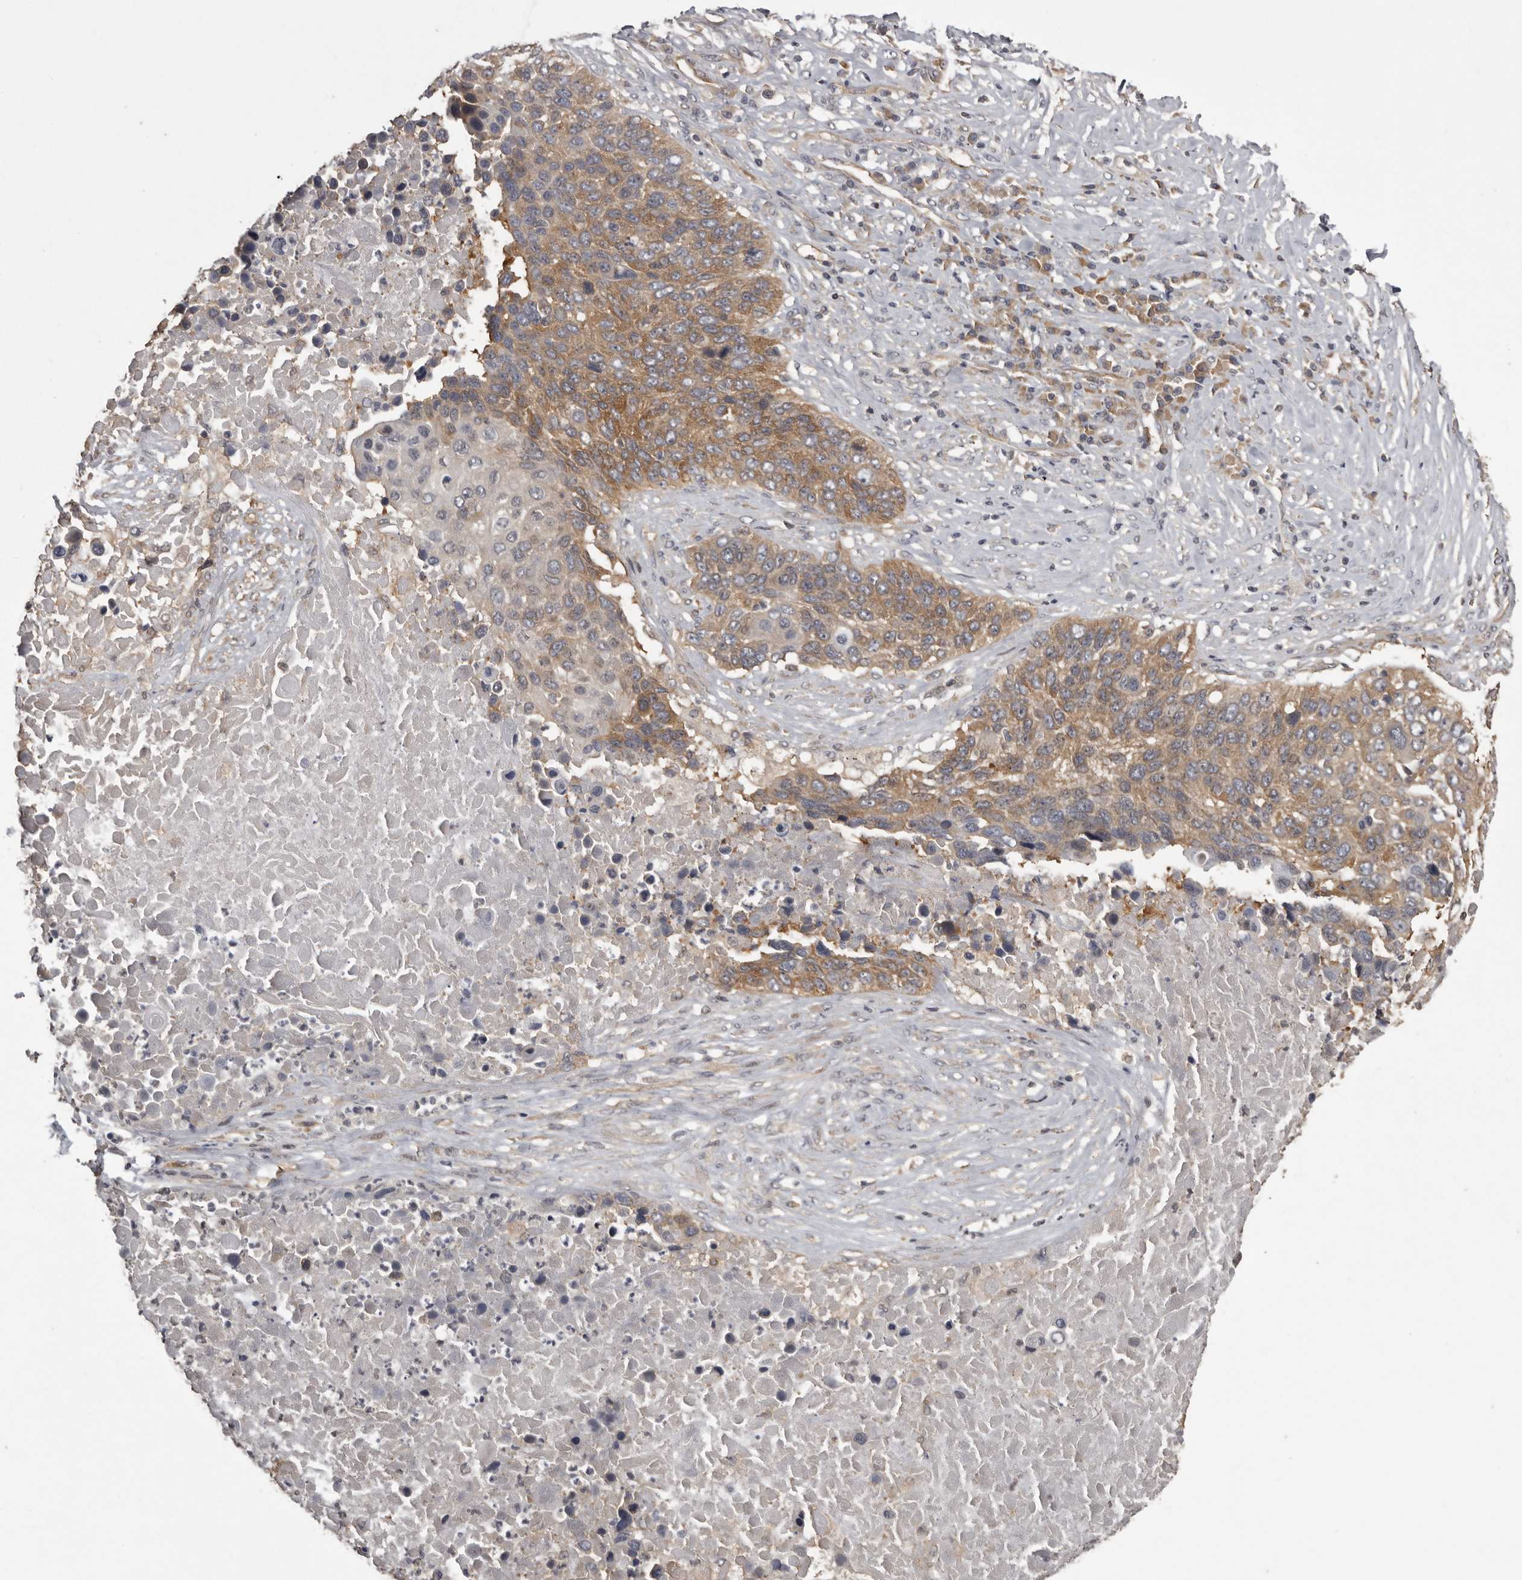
{"staining": {"intensity": "moderate", "quantity": ">75%", "location": "cytoplasmic/membranous"}, "tissue": "lung cancer", "cell_type": "Tumor cells", "image_type": "cancer", "snomed": [{"axis": "morphology", "description": "Squamous cell carcinoma, NOS"}, {"axis": "topography", "description": "Lung"}], "caption": "An immunohistochemistry photomicrograph of tumor tissue is shown. Protein staining in brown labels moderate cytoplasmic/membranous positivity in lung cancer within tumor cells. (DAB = brown stain, brightfield microscopy at high magnification).", "gene": "DARS1", "patient": {"sex": "male", "age": 66}}